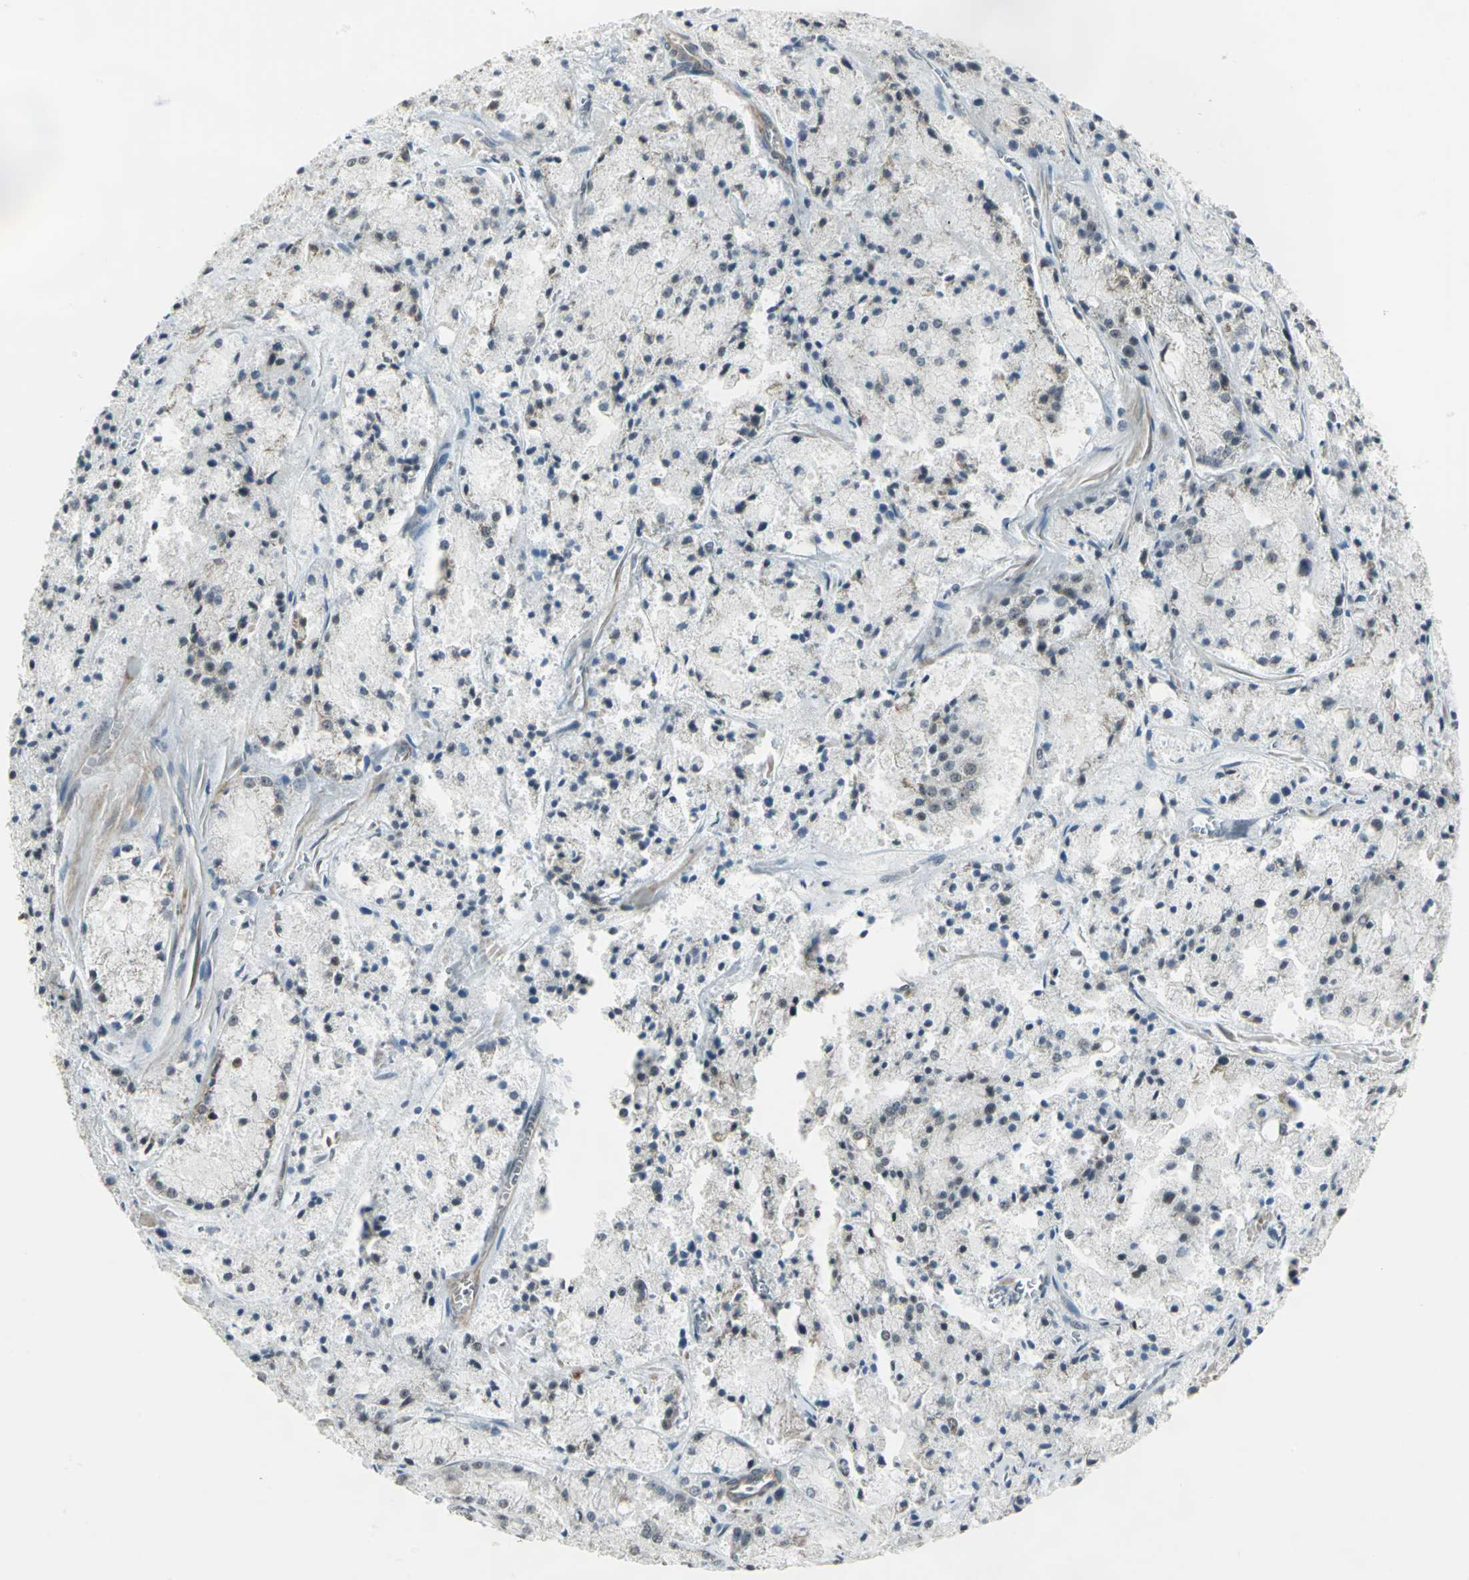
{"staining": {"intensity": "weak", "quantity": "<25%", "location": "cytoplasmic/membranous"}, "tissue": "prostate cancer", "cell_type": "Tumor cells", "image_type": "cancer", "snomed": [{"axis": "morphology", "description": "Adenocarcinoma, Low grade"}, {"axis": "topography", "description": "Prostate"}], "caption": "High magnification brightfield microscopy of low-grade adenocarcinoma (prostate) stained with DAB (3,3'-diaminobenzidine) (brown) and counterstained with hematoxylin (blue): tumor cells show no significant staining.", "gene": "PLAGL2", "patient": {"sex": "male", "age": 64}}